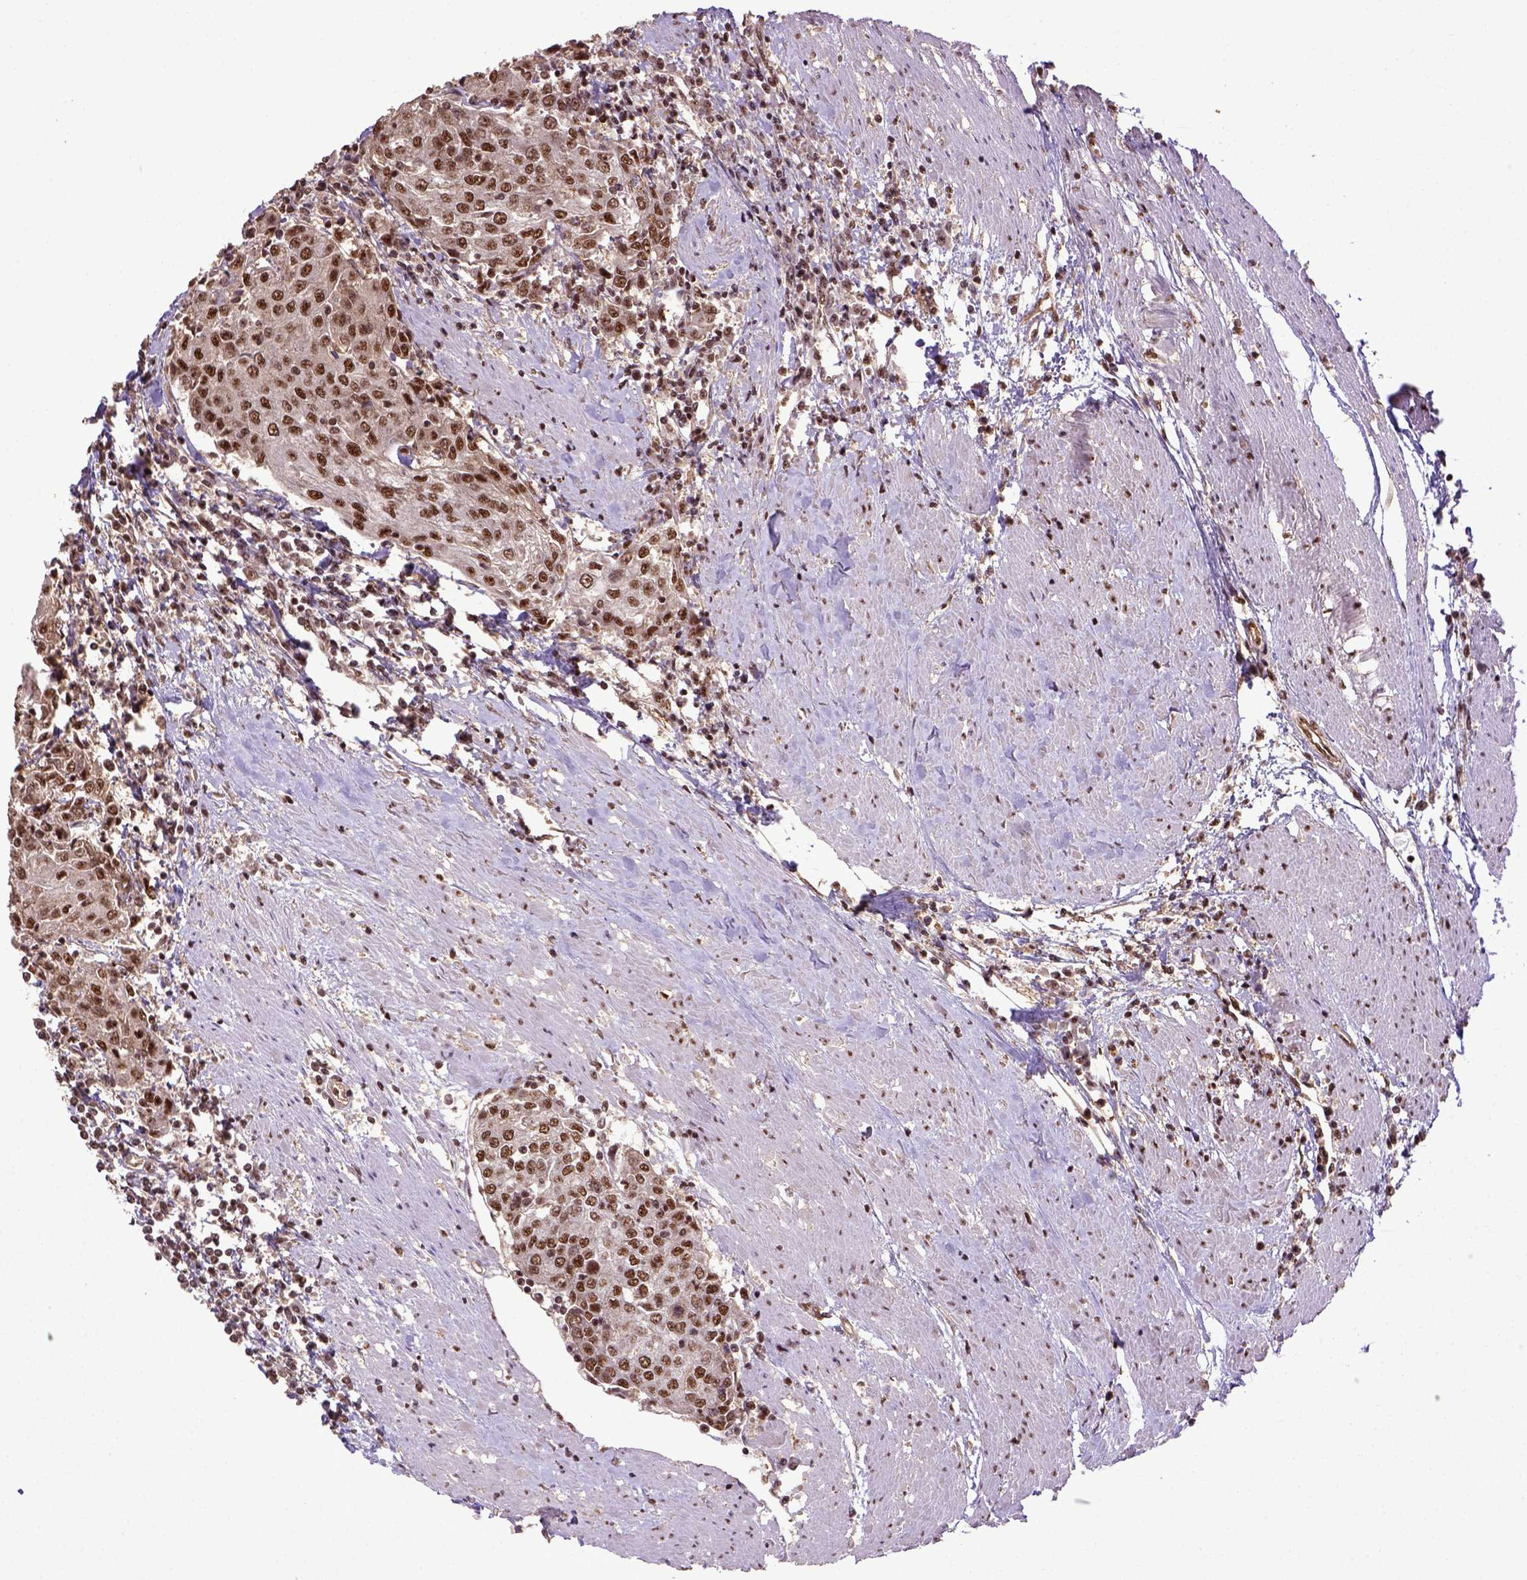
{"staining": {"intensity": "moderate", "quantity": ">75%", "location": "nuclear"}, "tissue": "urothelial cancer", "cell_type": "Tumor cells", "image_type": "cancer", "snomed": [{"axis": "morphology", "description": "Urothelial carcinoma, High grade"}, {"axis": "topography", "description": "Urinary bladder"}], "caption": "Protein staining displays moderate nuclear staining in approximately >75% of tumor cells in high-grade urothelial carcinoma. (DAB (3,3'-diaminobenzidine) IHC, brown staining for protein, blue staining for nuclei).", "gene": "PPIG", "patient": {"sex": "female", "age": 85}}